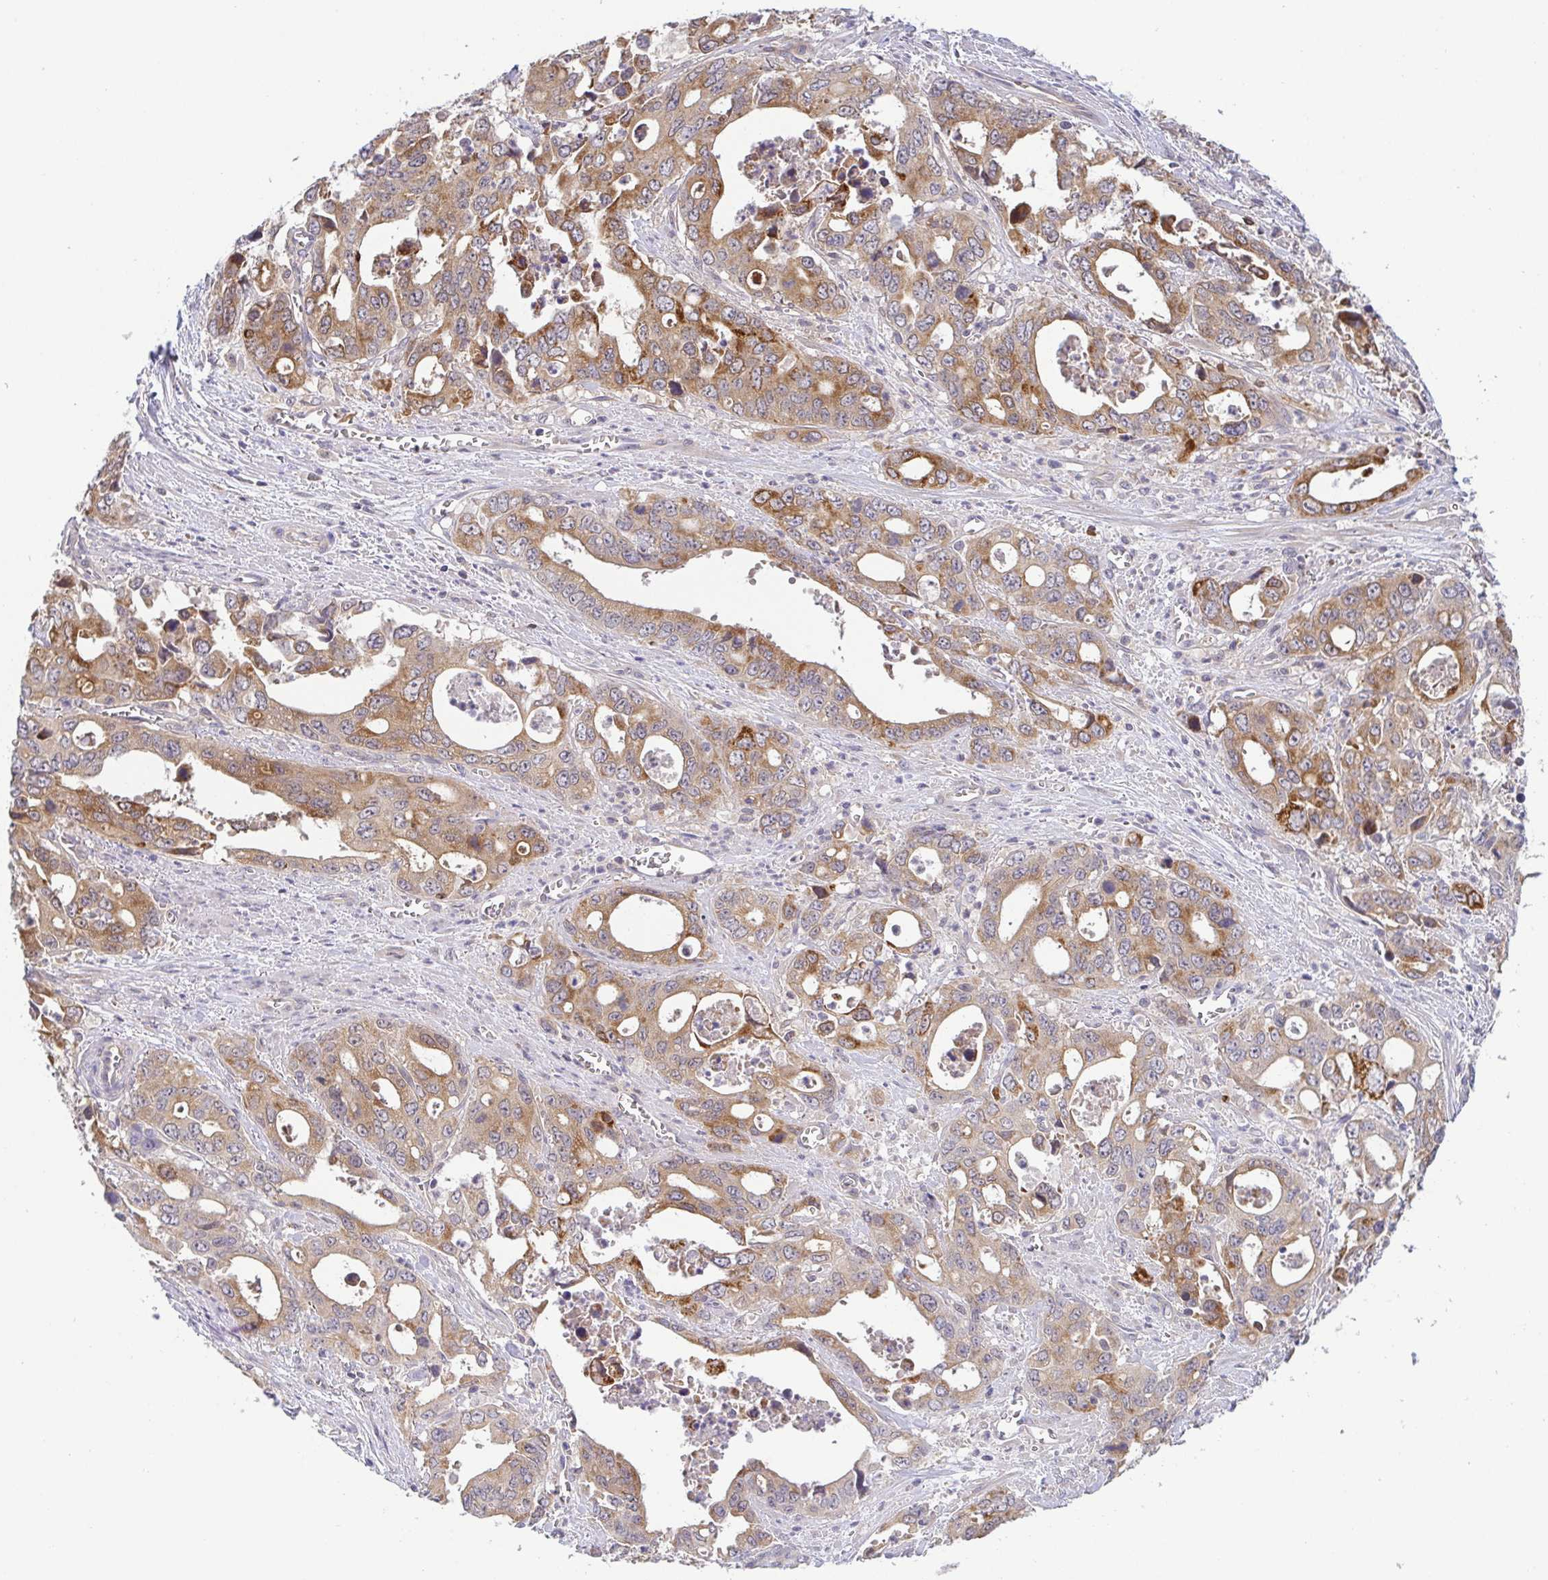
{"staining": {"intensity": "moderate", "quantity": ">75%", "location": "cytoplasmic/membranous"}, "tissue": "stomach cancer", "cell_type": "Tumor cells", "image_type": "cancer", "snomed": [{"axis": "morphology", "description": "Adenocarcinoma, NOS"}, {"axis": "topography", "description": "Stomach, upper"}], "caption": "Stomach cancer stained for a protein (brown) reveals moderate cytoplasmic/membranous positive staining in about >75% of tumor cells.", "gene": "BCL2L1", "patient": {"sex": "male", "age": 74}}